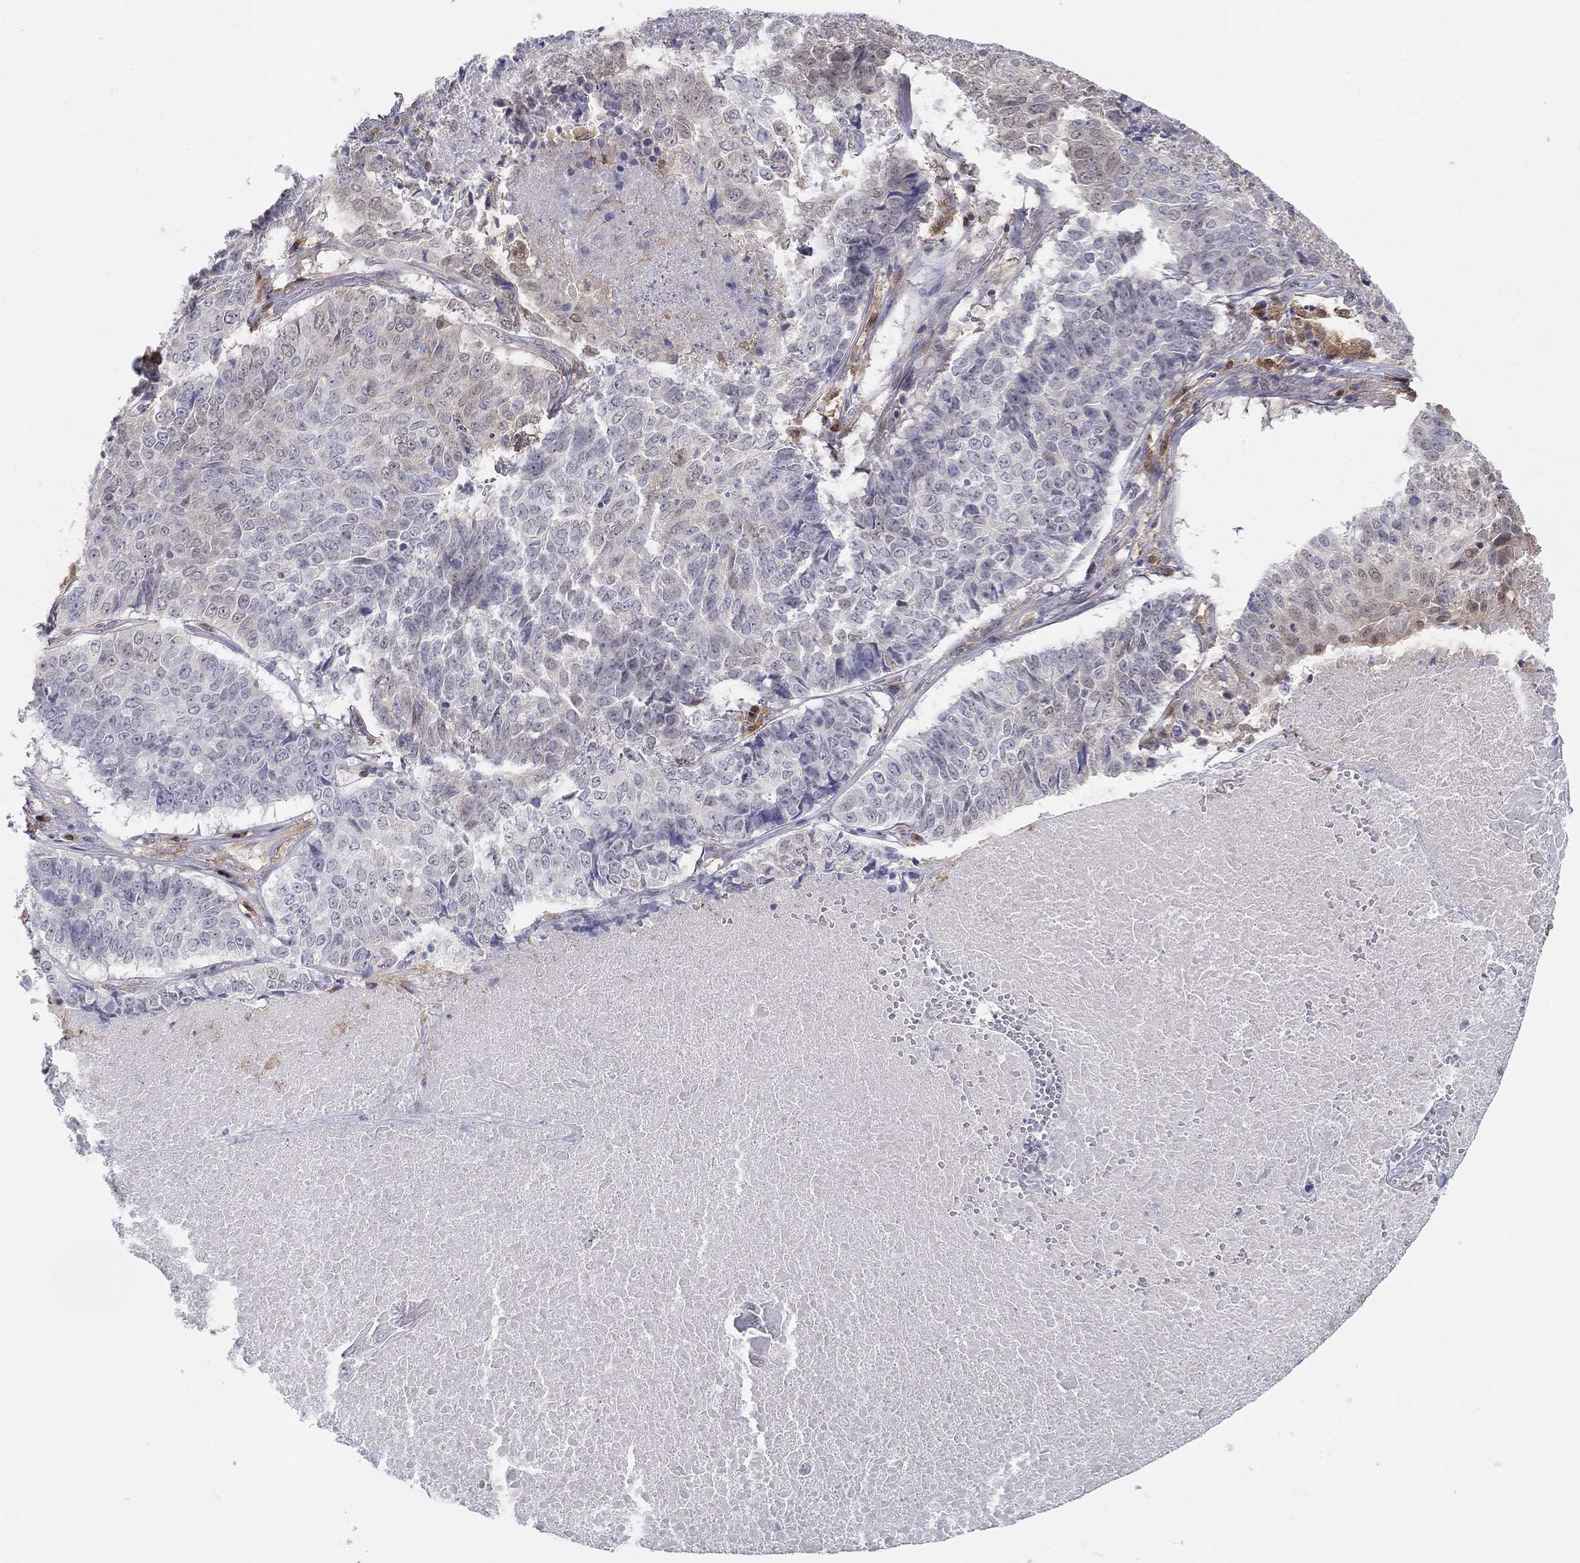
{"staining": {"intensity": "negative", "quantity": "none", "location": "none"}, "tissue": "lung cancer", "cell_type": "Tumor cells", "image_type": "cancer", "snomed": [{"axis": "morphology", "description": "Squamous cell carcinoma, NOS"}, {"axis": "topography", "description": "Lung"}], "caption": "Immunohistochemistry (IHC) photomicrograph of neoplastic tissue: lung cancer stained with DAB displays no significant protein positivity in tumor cells. Nuclei are stained in blue.", "gene": "PDXK", "patient": {"sex": "male", "age": 64}}